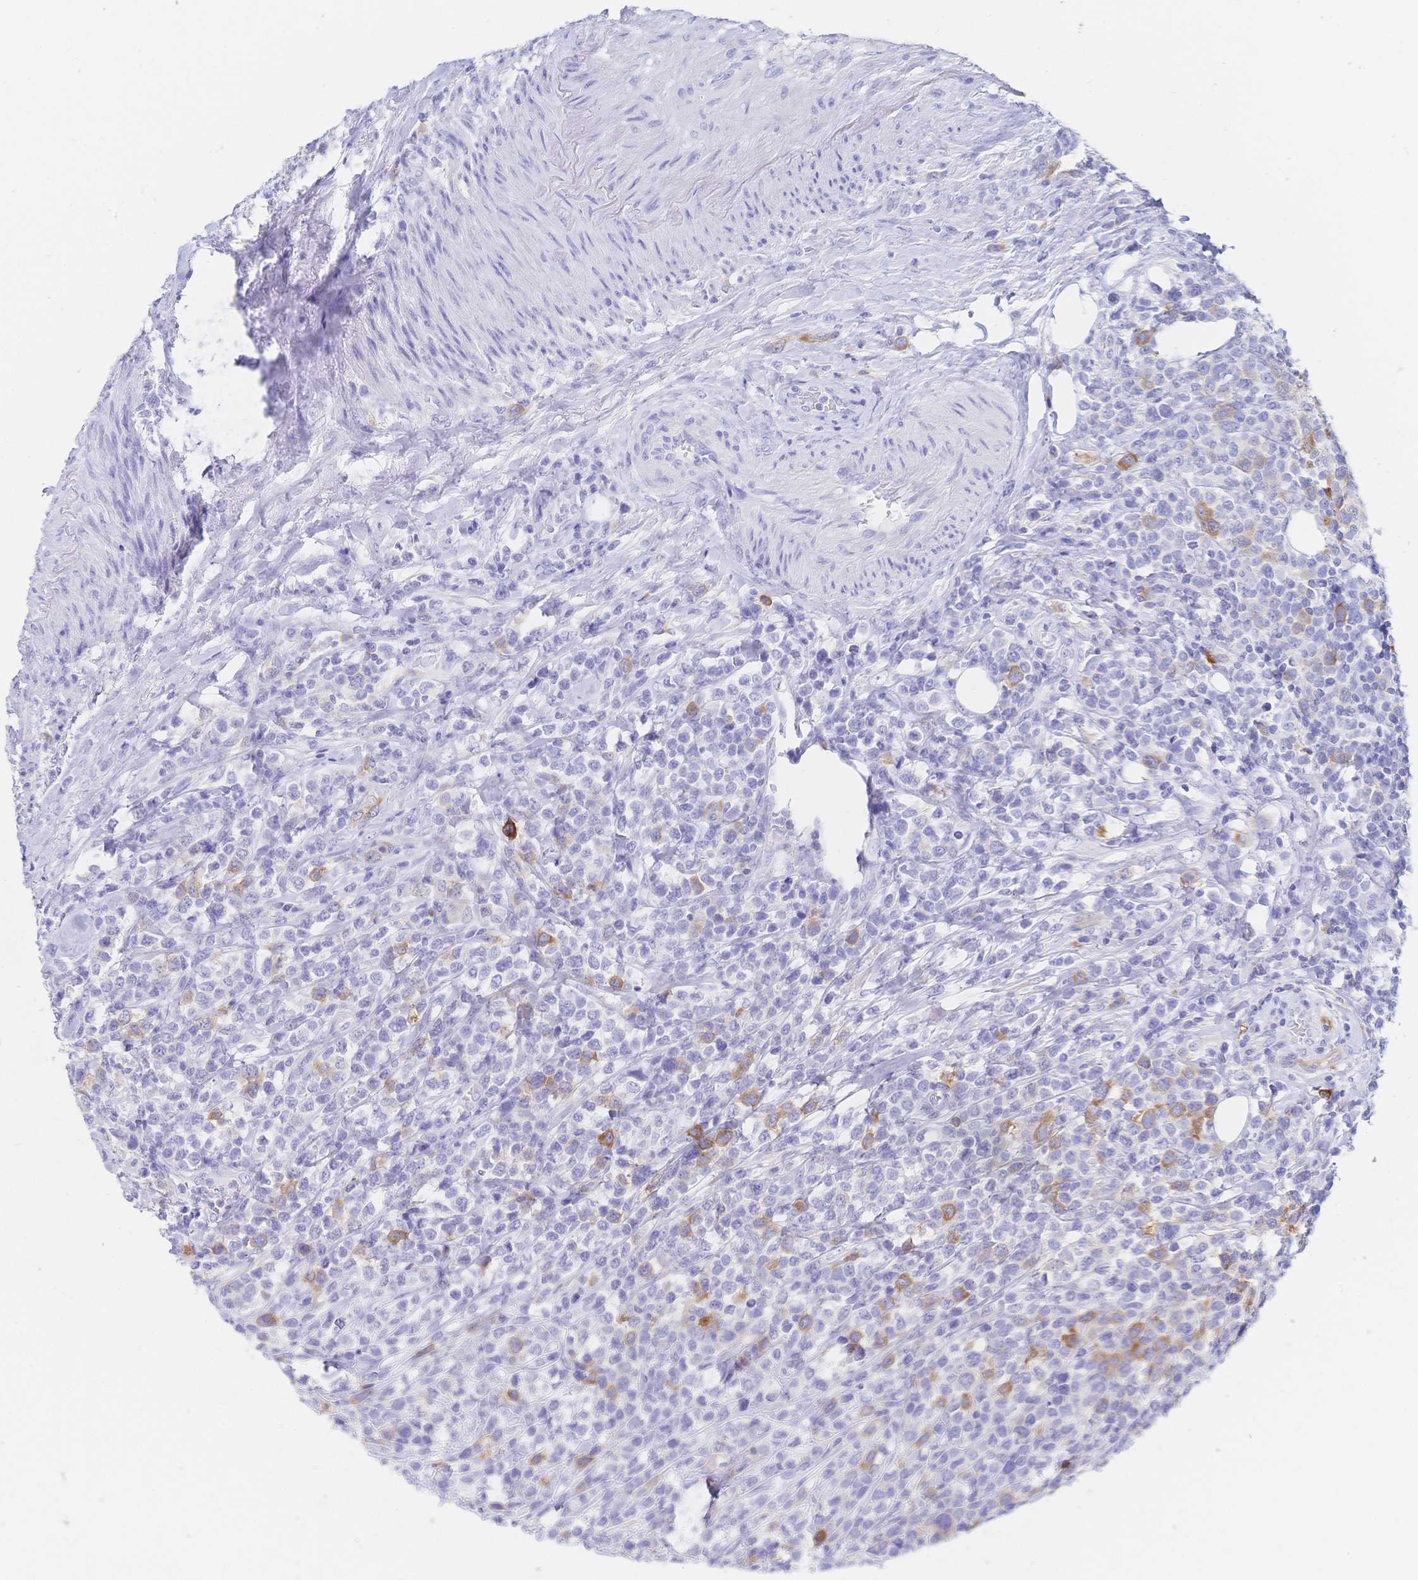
{"staining": {"intensity": "moderate", "quantity": "<25%", "location": "cytoplasmic/membranous"}, "tissue": "lymphoma", "cell_type": "Tumor cells", "image_type": "cancer", "snomed": [{"axis": "morphology", "description": "Malignant lymphoma, non-Hodgkin's type, High grade"}, {"axis": "topography", "description": "Soft tissue"}], "caption": "Moderate cytoplasmic/membranous expression for a protein is present in approximately <25% of tumor cells of lymphoma using IHC.", "gene": "RRM1", "patient": {"sex": "female", "age": 56}}